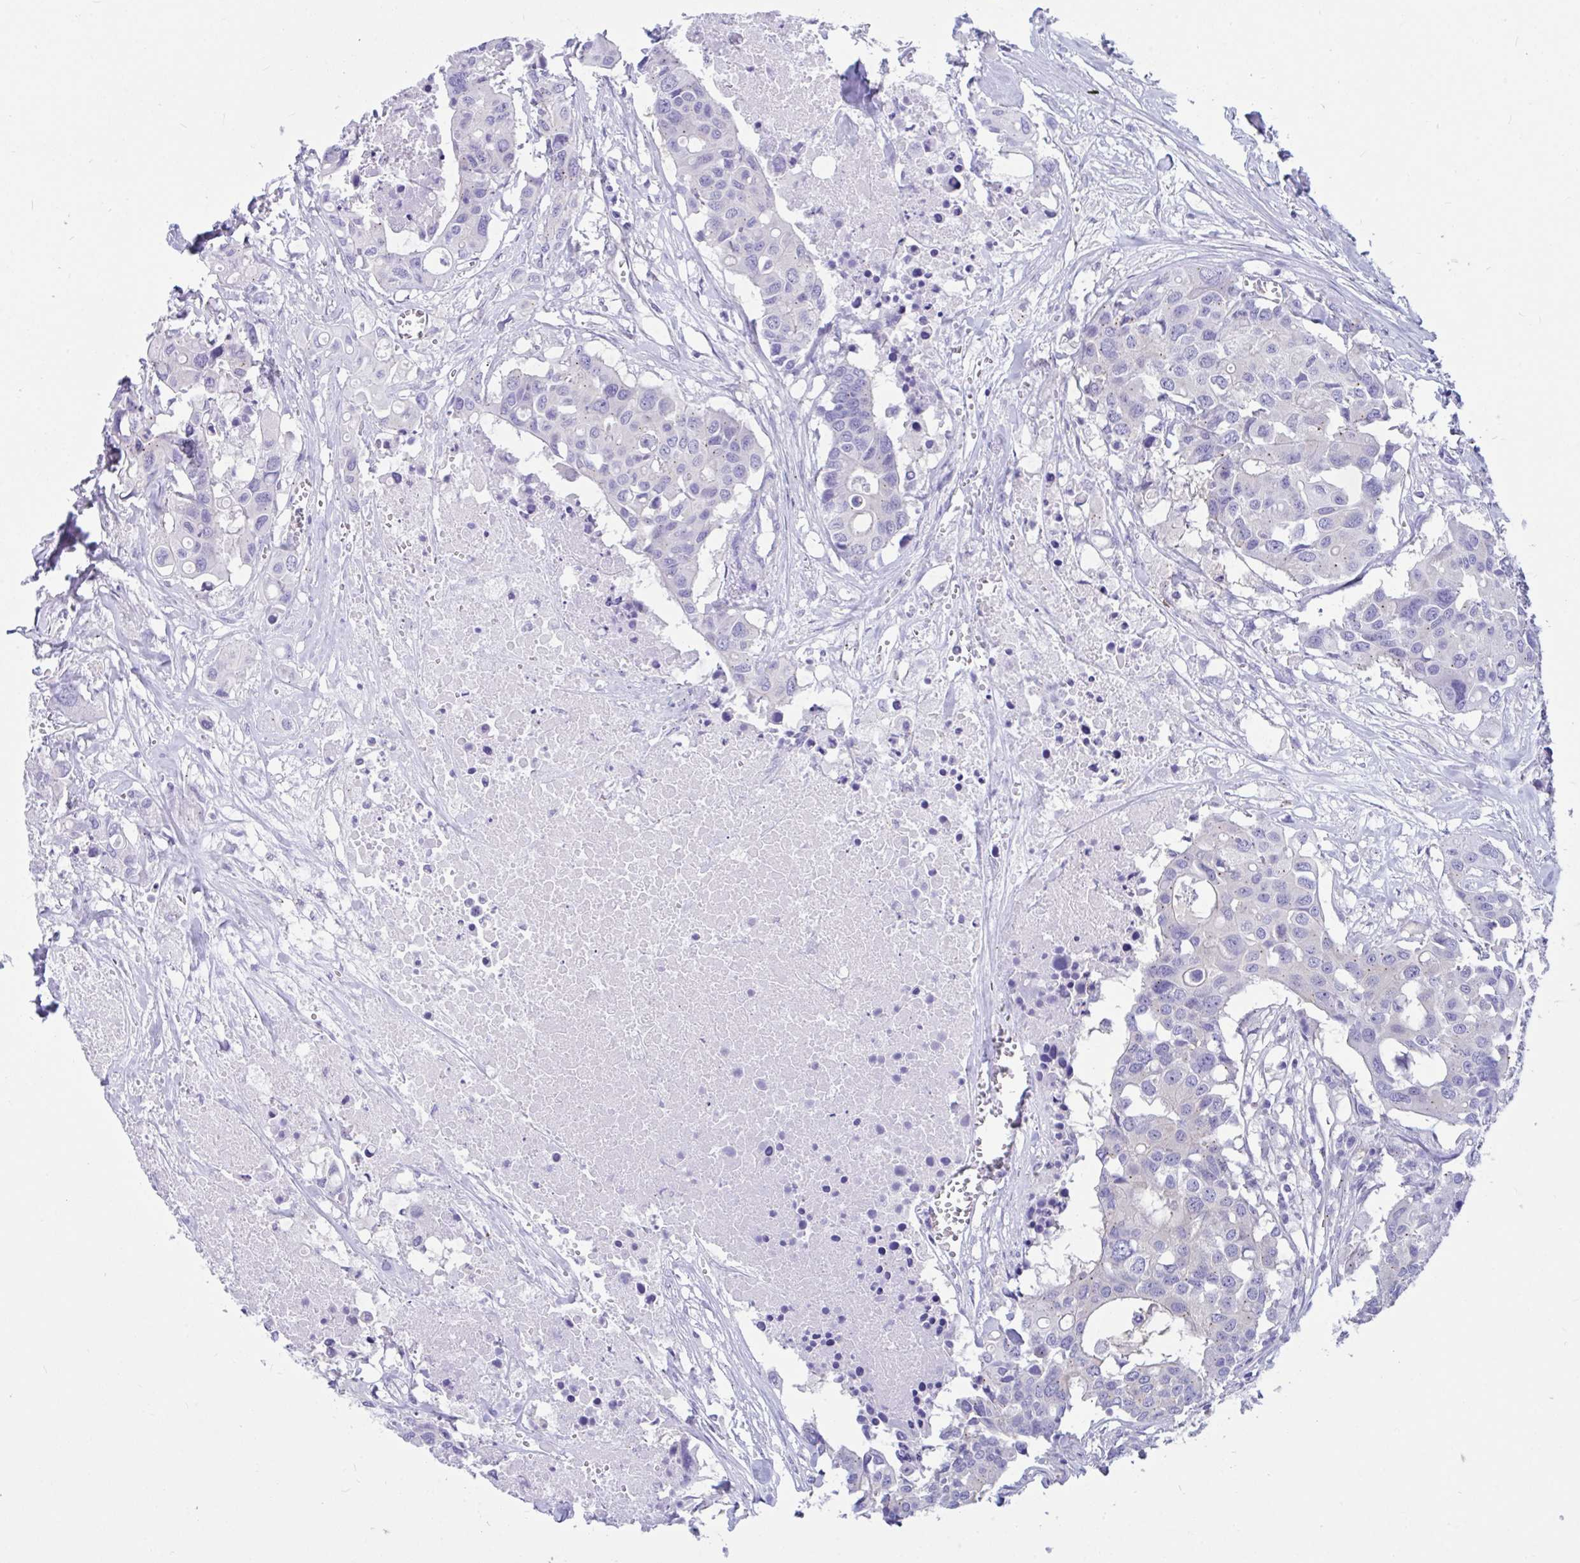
{"staining": {"intensity": "negative", "quantity": "none", "location": "none"}, "tissue": "colorectal cancer", "cell_type": "Tumor cells", "image_type": "cancer", "snomed": [{"axis": "morphology", "description": "Adenocarcinoma, NOS"}, {"axis": "topography", "description": "Colon"}], "caption": "Tumor cells show no significant protein expression in colorectal adenocarcinoma. Nuclei are stained in blue.", "gene": "RNASE3", "patient": {"sex": "male", "age": 77}}